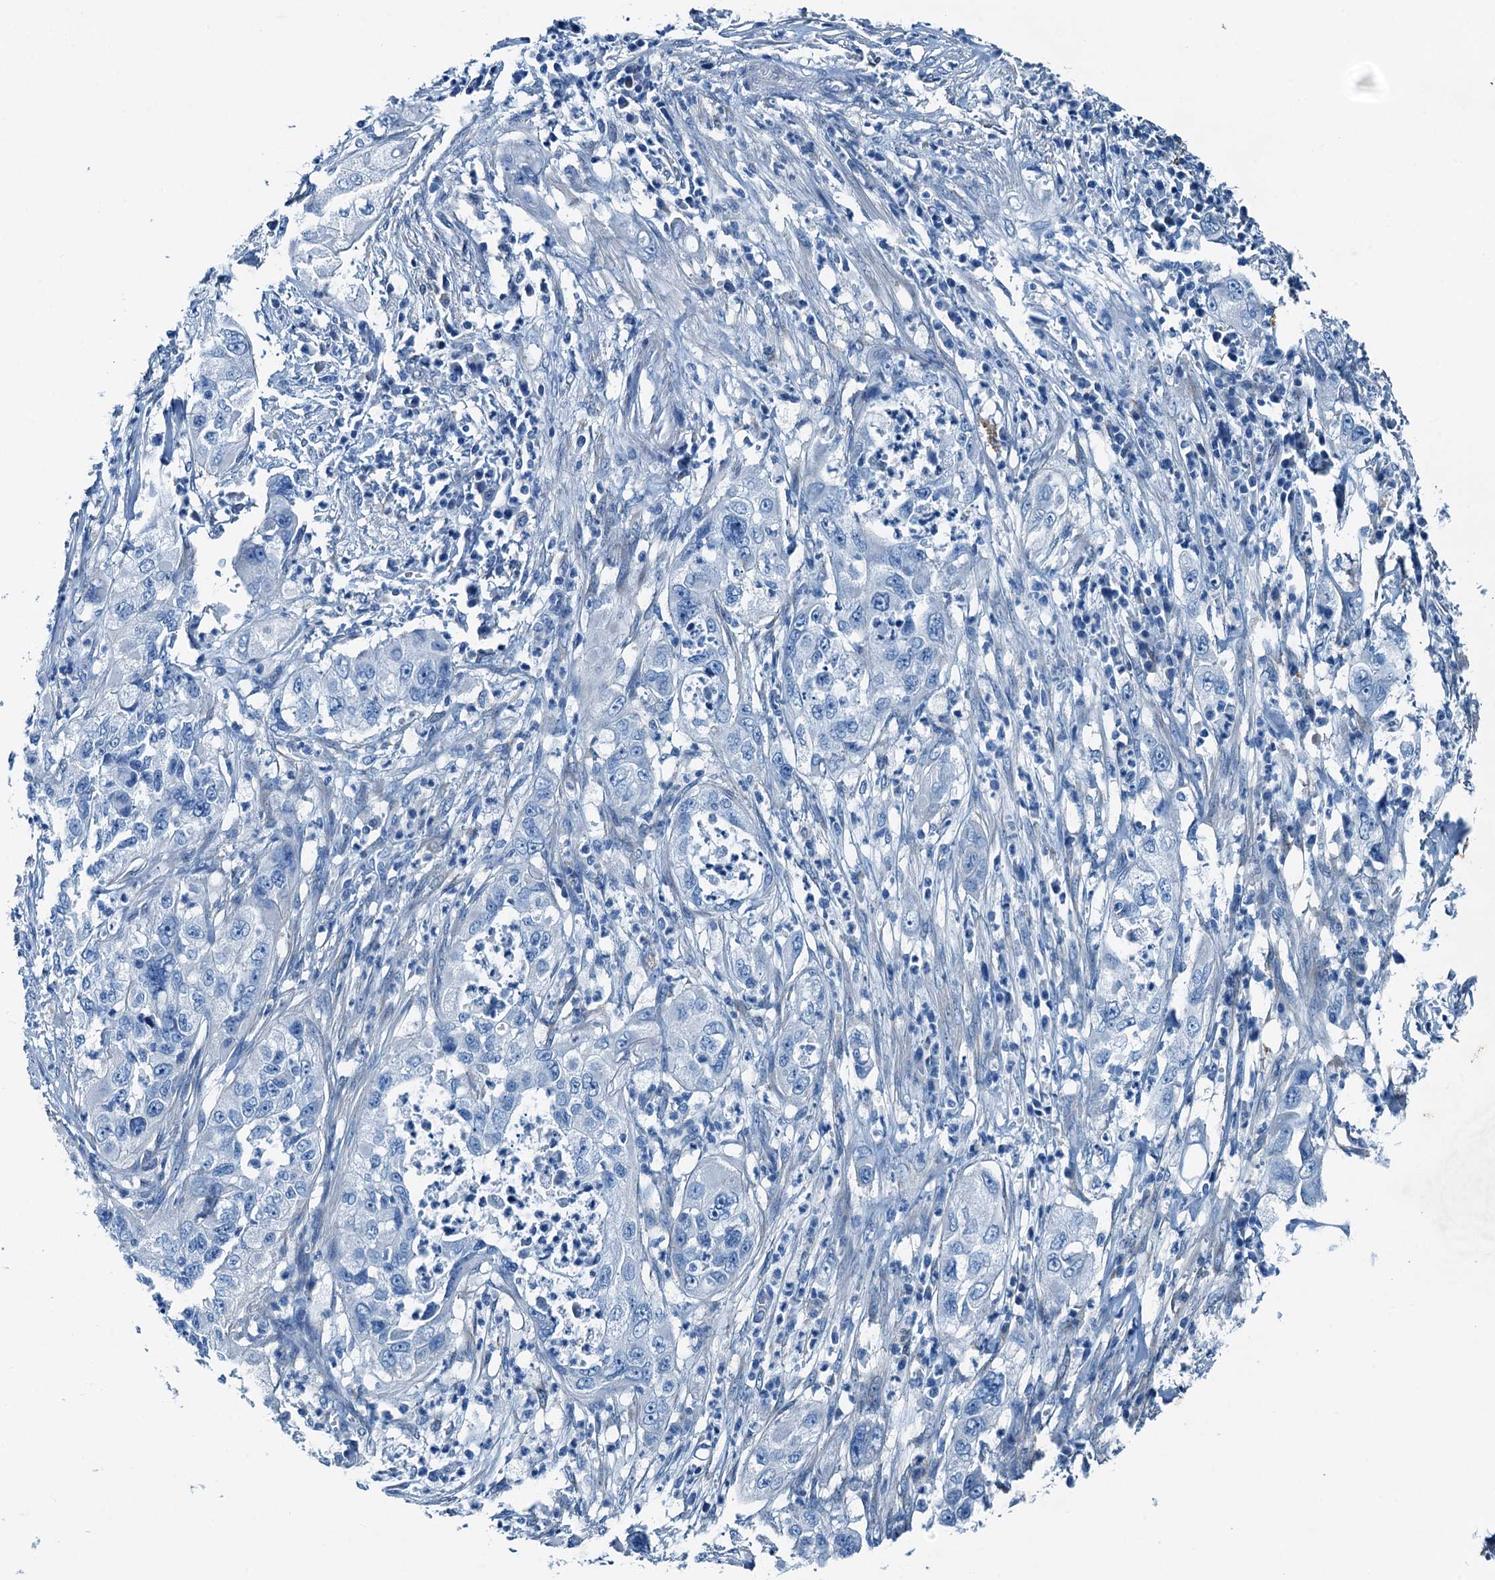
{"staining": {"intensity": "negative", "quantity": "none", "location": "none"}, "tissue": "pancreatic cancer", "cell_type": "Tumor cells", "image_type": "cancer", "snomed": [{"axis": "morphology", "description": "Adenocarcinoma, NOS"}, {"axis": "topography", "description": "Pancreas"}], "caption": "IHC photomicrograph of pancreatic cancer stained for a protein (brown), which displays no staining in tumor cells.", "gene": "RAB3IL1", "patient": {"sex": "female", "age": 78}}